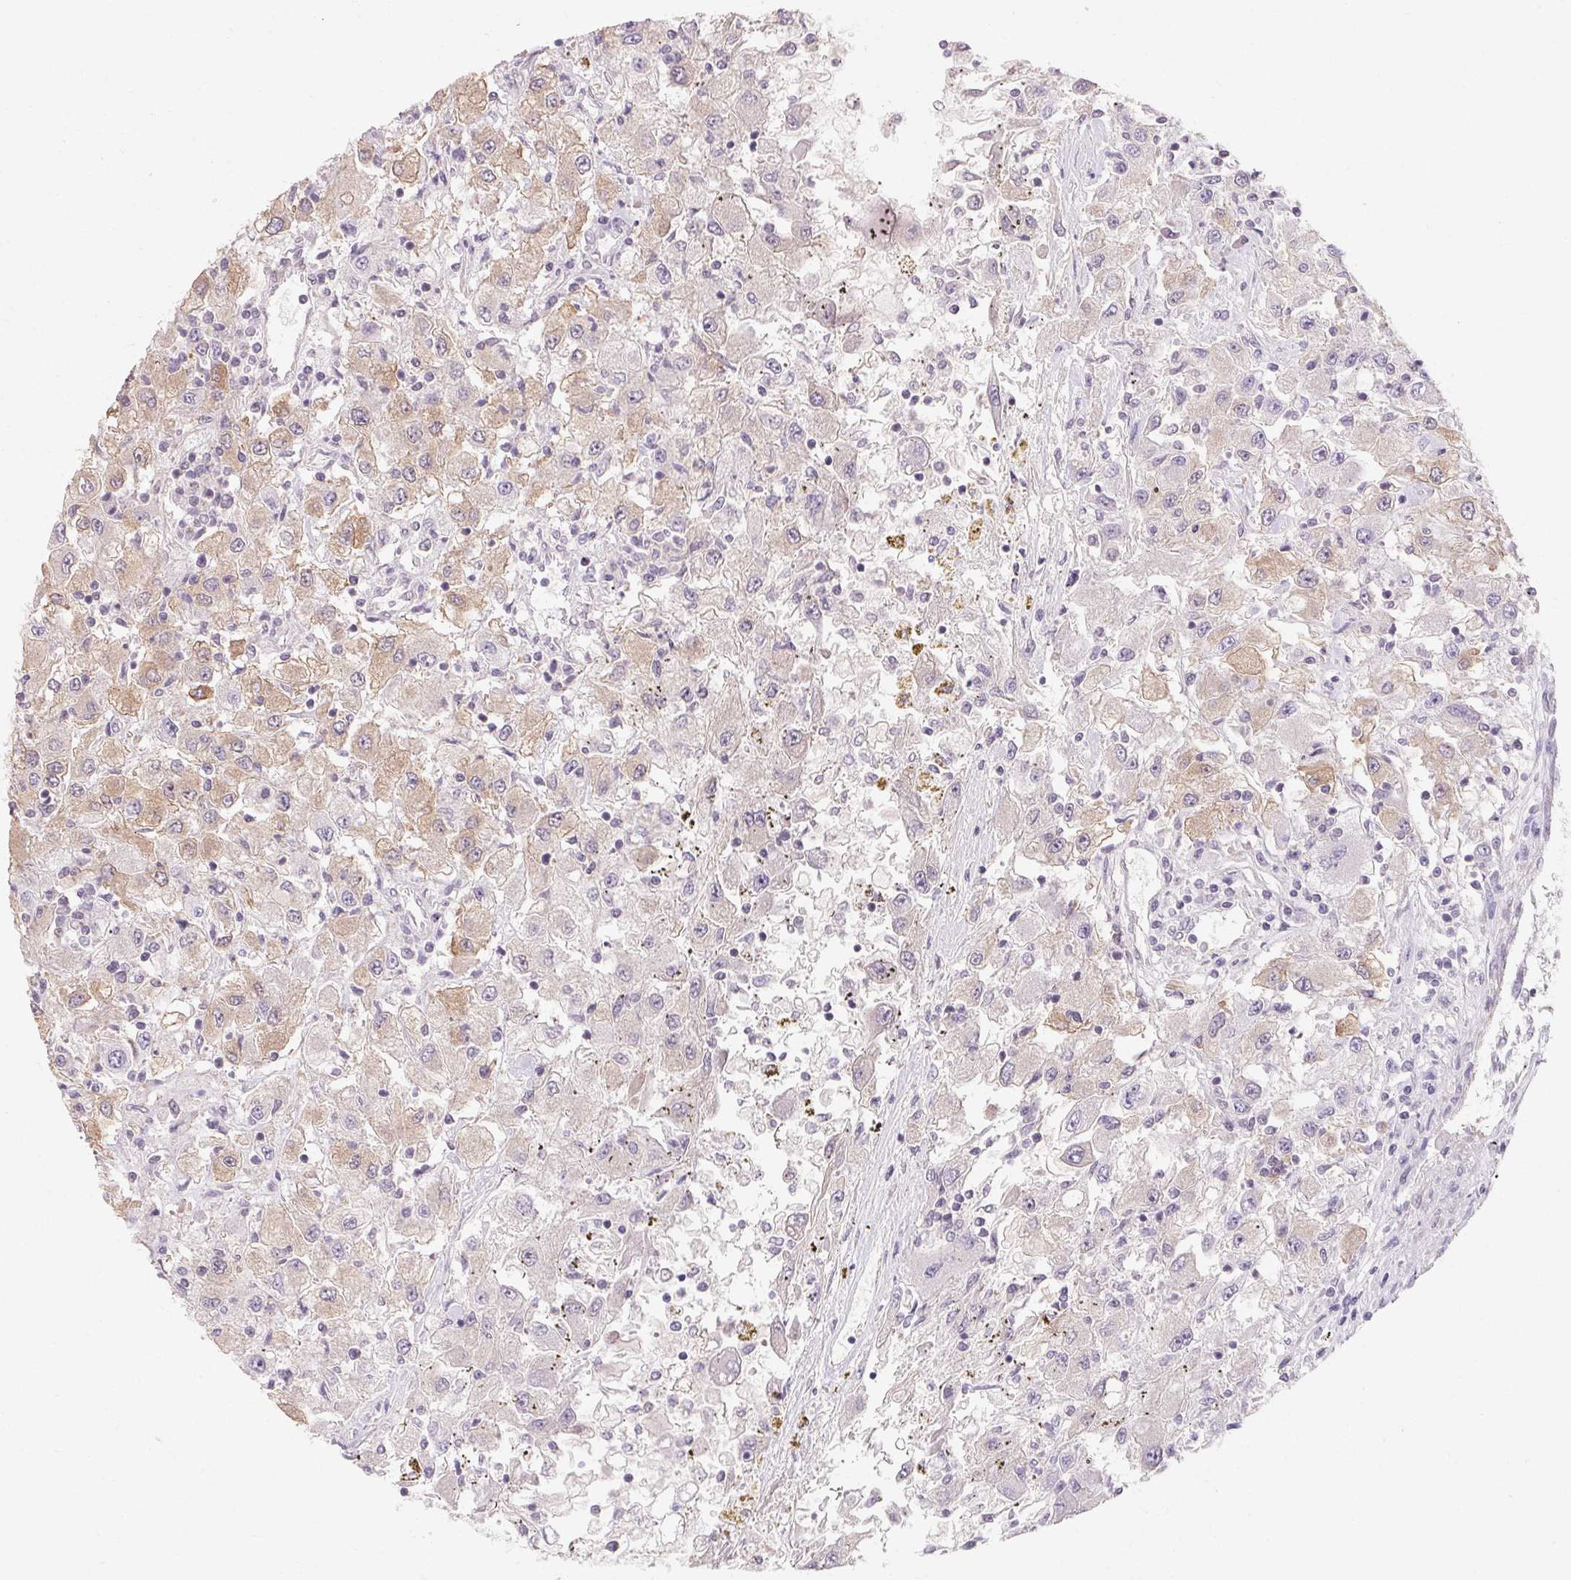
{"staining": {"intensity": "weak", "quantity": "<25%", "location": "cytoplasmic/membranous"}, "tissue": "renal cancer", "cell_type": "Tumor cells", "image_type": "cancer", "snomed": [{"axis": "morphology", "description": "Adenocarcinoma, NOS"}, {"axis": "topography", "description": "Kidney"}], "caption": "An IHC image of renal cancer (adenocarcinoma) is shown. There is no staining in tumor cells of renal cancer (adenocarcinoma). (Brightfield microscopy of DAB IHC at high magnification).", "gene": "MAP7D2", "patient": {"sex": "female", "age": 67}}